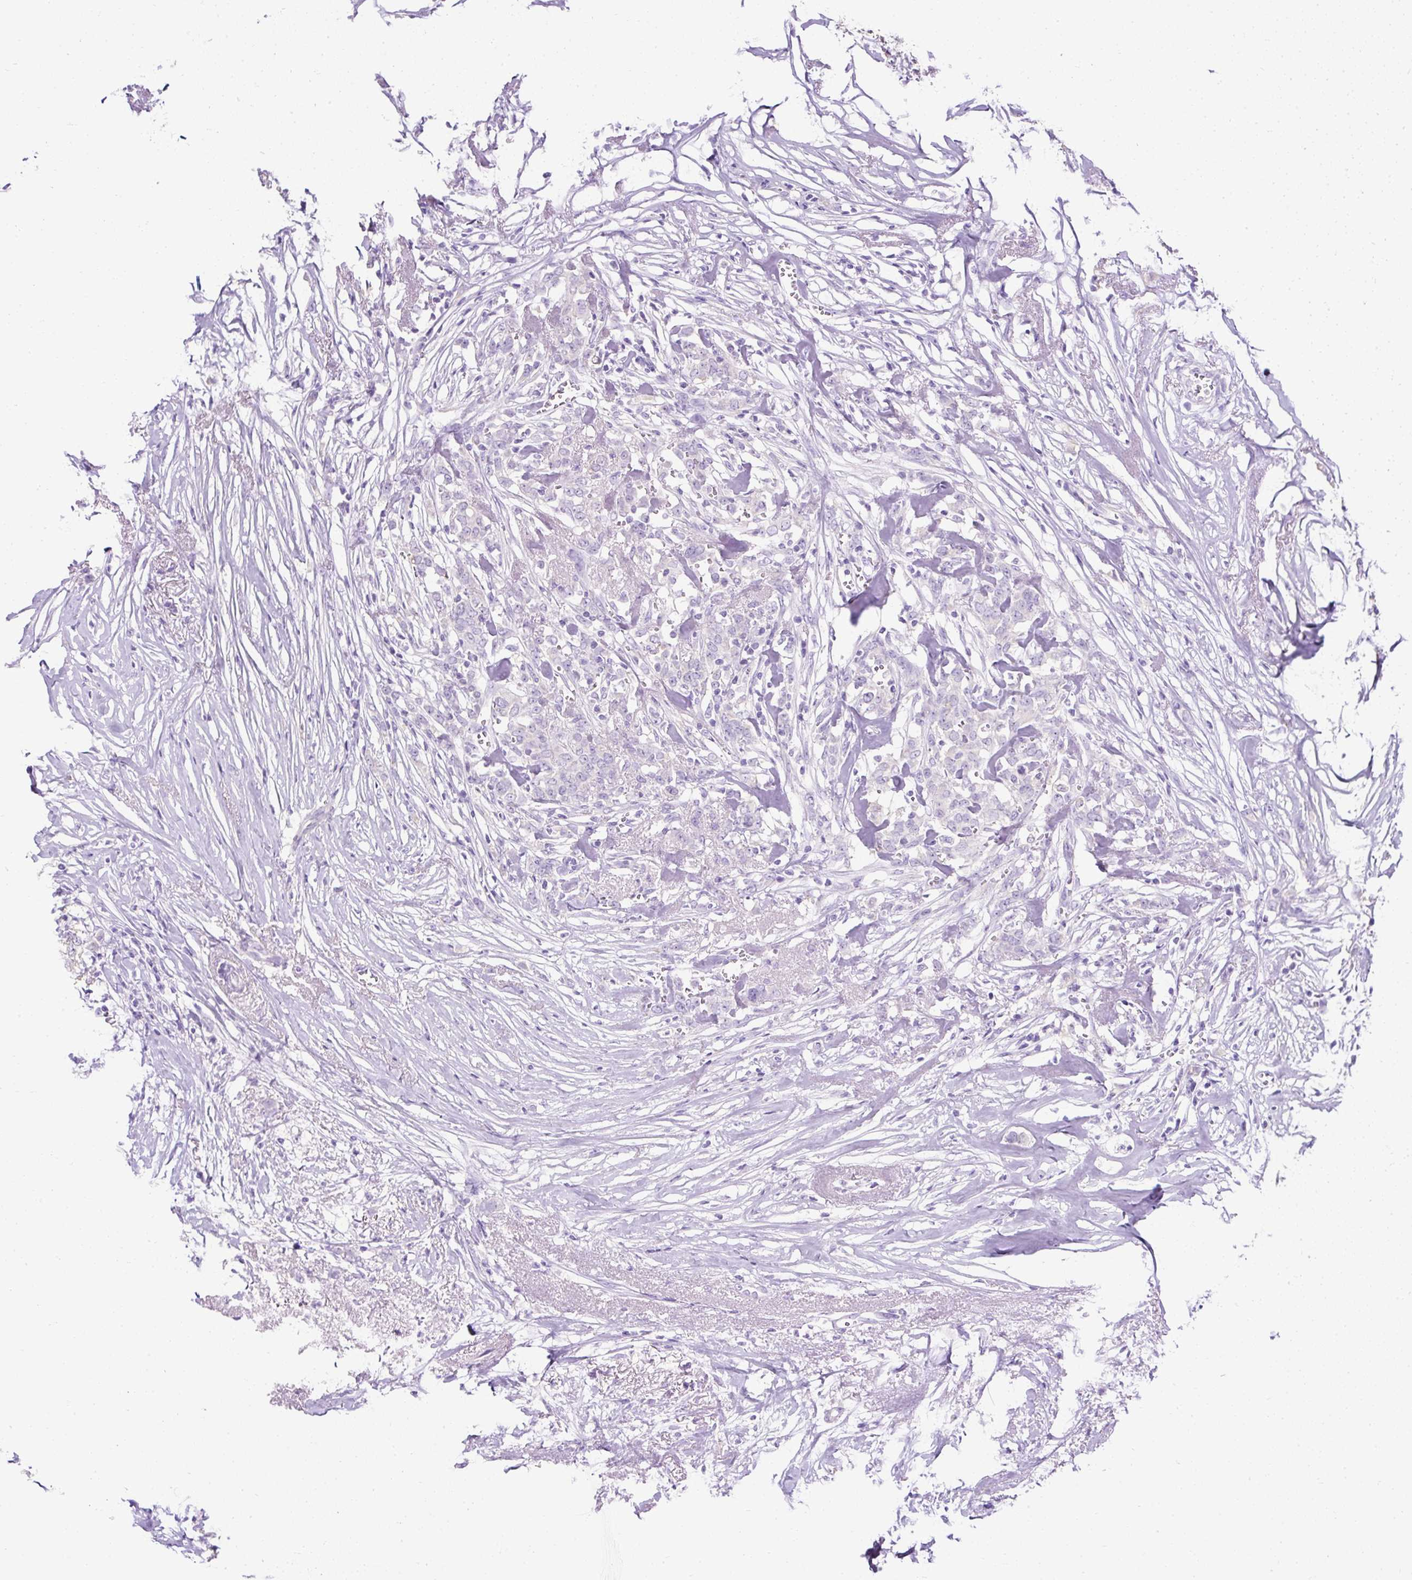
{"staining": {"intensity": "negative", "quantity": "none", "location": "none"}, "tissue": "breast cancer", "cell_type": "Tumor cells", "image_type": "cancer", "snomed": [{"axis": "morphology", "description": "Lobular carcinoma"}, {"axis": "topography", "description": "Breast"}], "caption": "An immunohistochemistry (IHC) micrograph of breast cancer is shown. There is no staining in tumor cells of breast cancer.", "gene": "C2CD4C", "patient": {"sex": "female", "age": 91}}